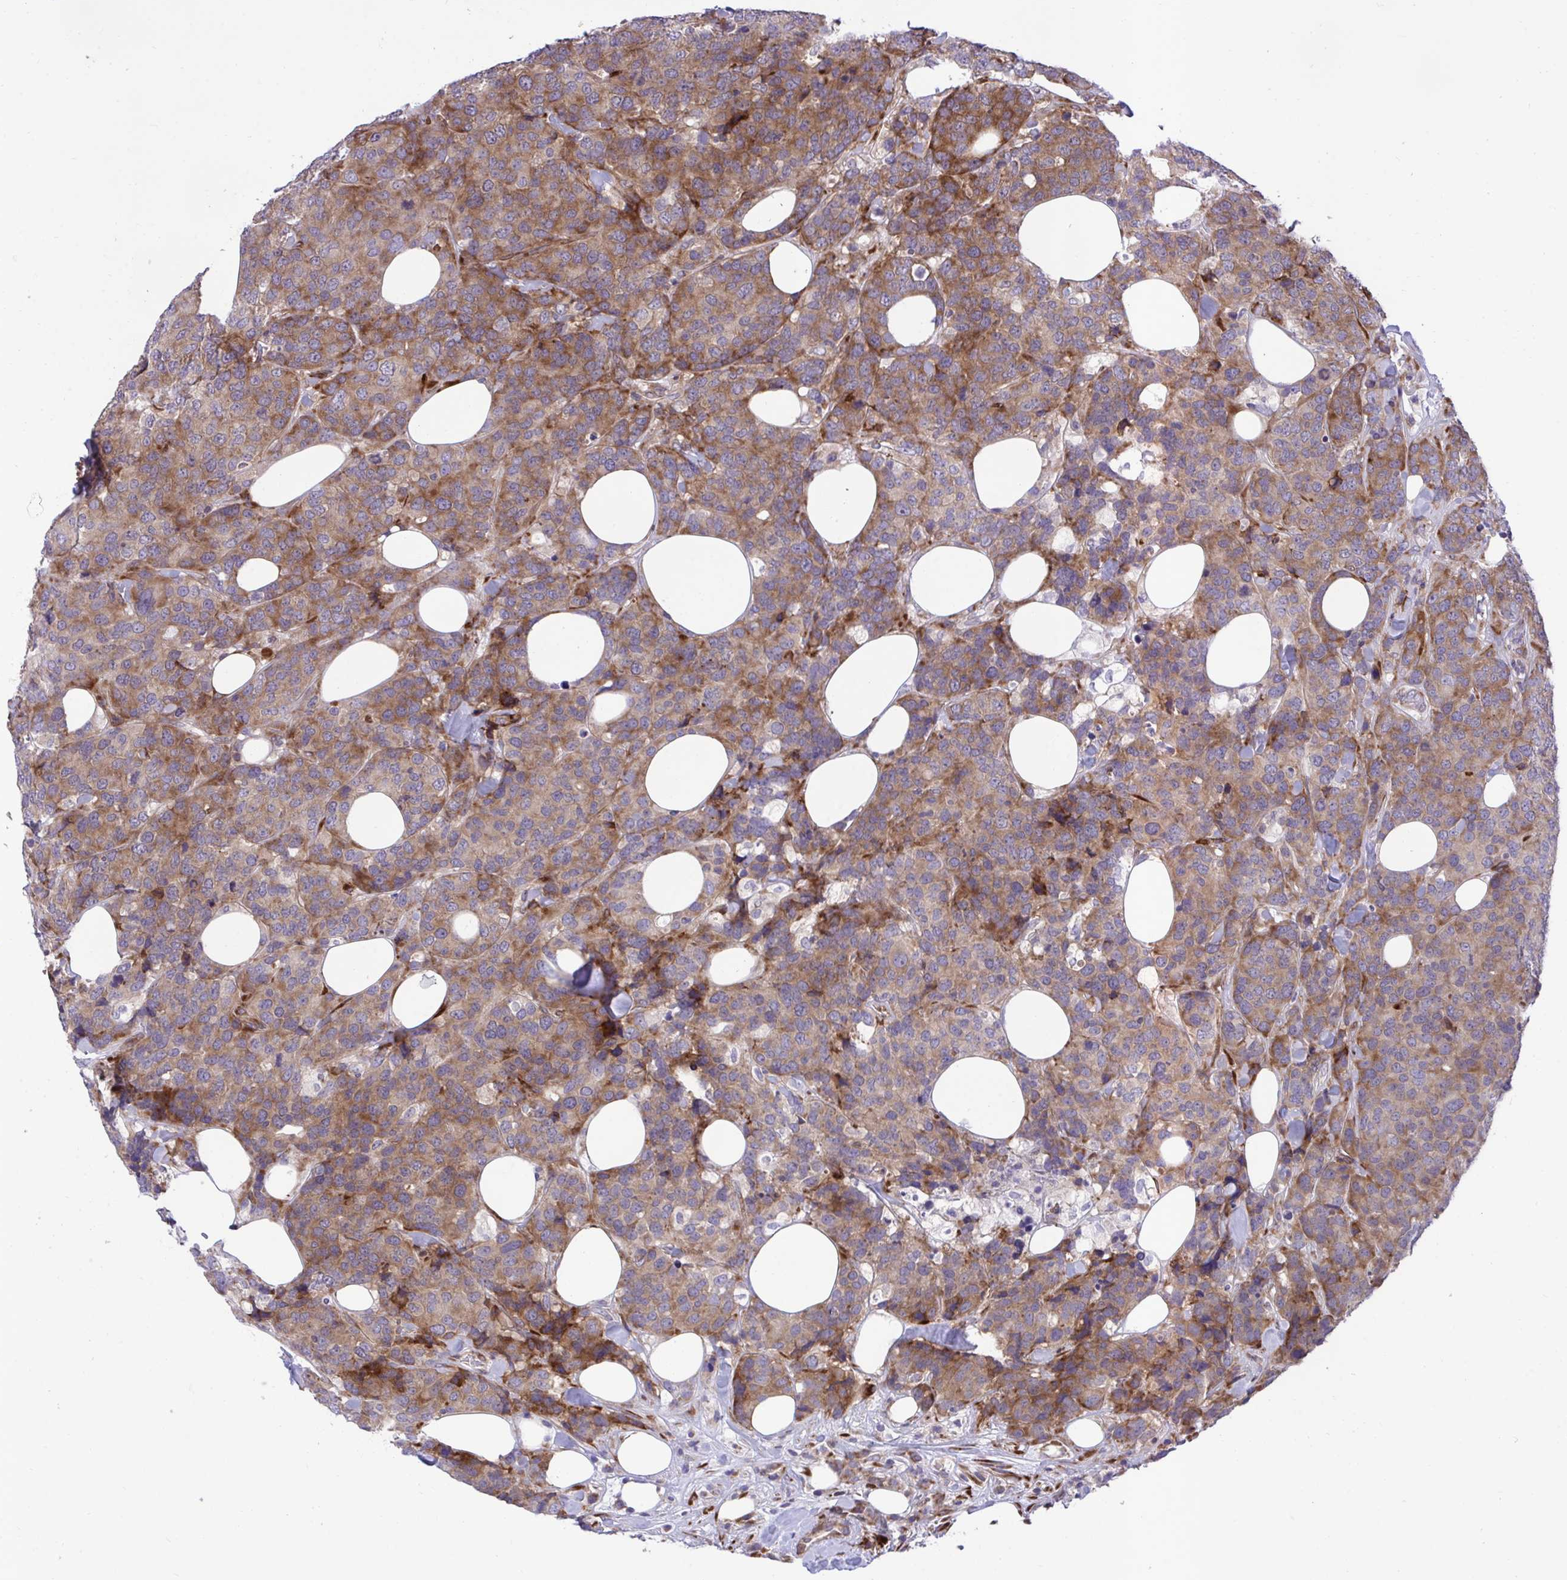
{"staining": {"intensity": "moderate", "quantity": ">75%", "location": "cytoplasmic/membranous"}, "tissue": "breast cancer", "cell_type": "Tumor cells", "image_type": "cancer", "snomed": [{"axis": "morphology", "description": "Lobular carcinoma"}, {"axis": "topography", "description": "Breast"}], "caption": "About >75% of tumor cells in breast lobular carcinoma reveal moderate cytoplasmic/membranous protein expression as visualized by brown immunohistochemical staining.", "gene": "RPS15", "patient": {"sex": "female", "age": 59}}